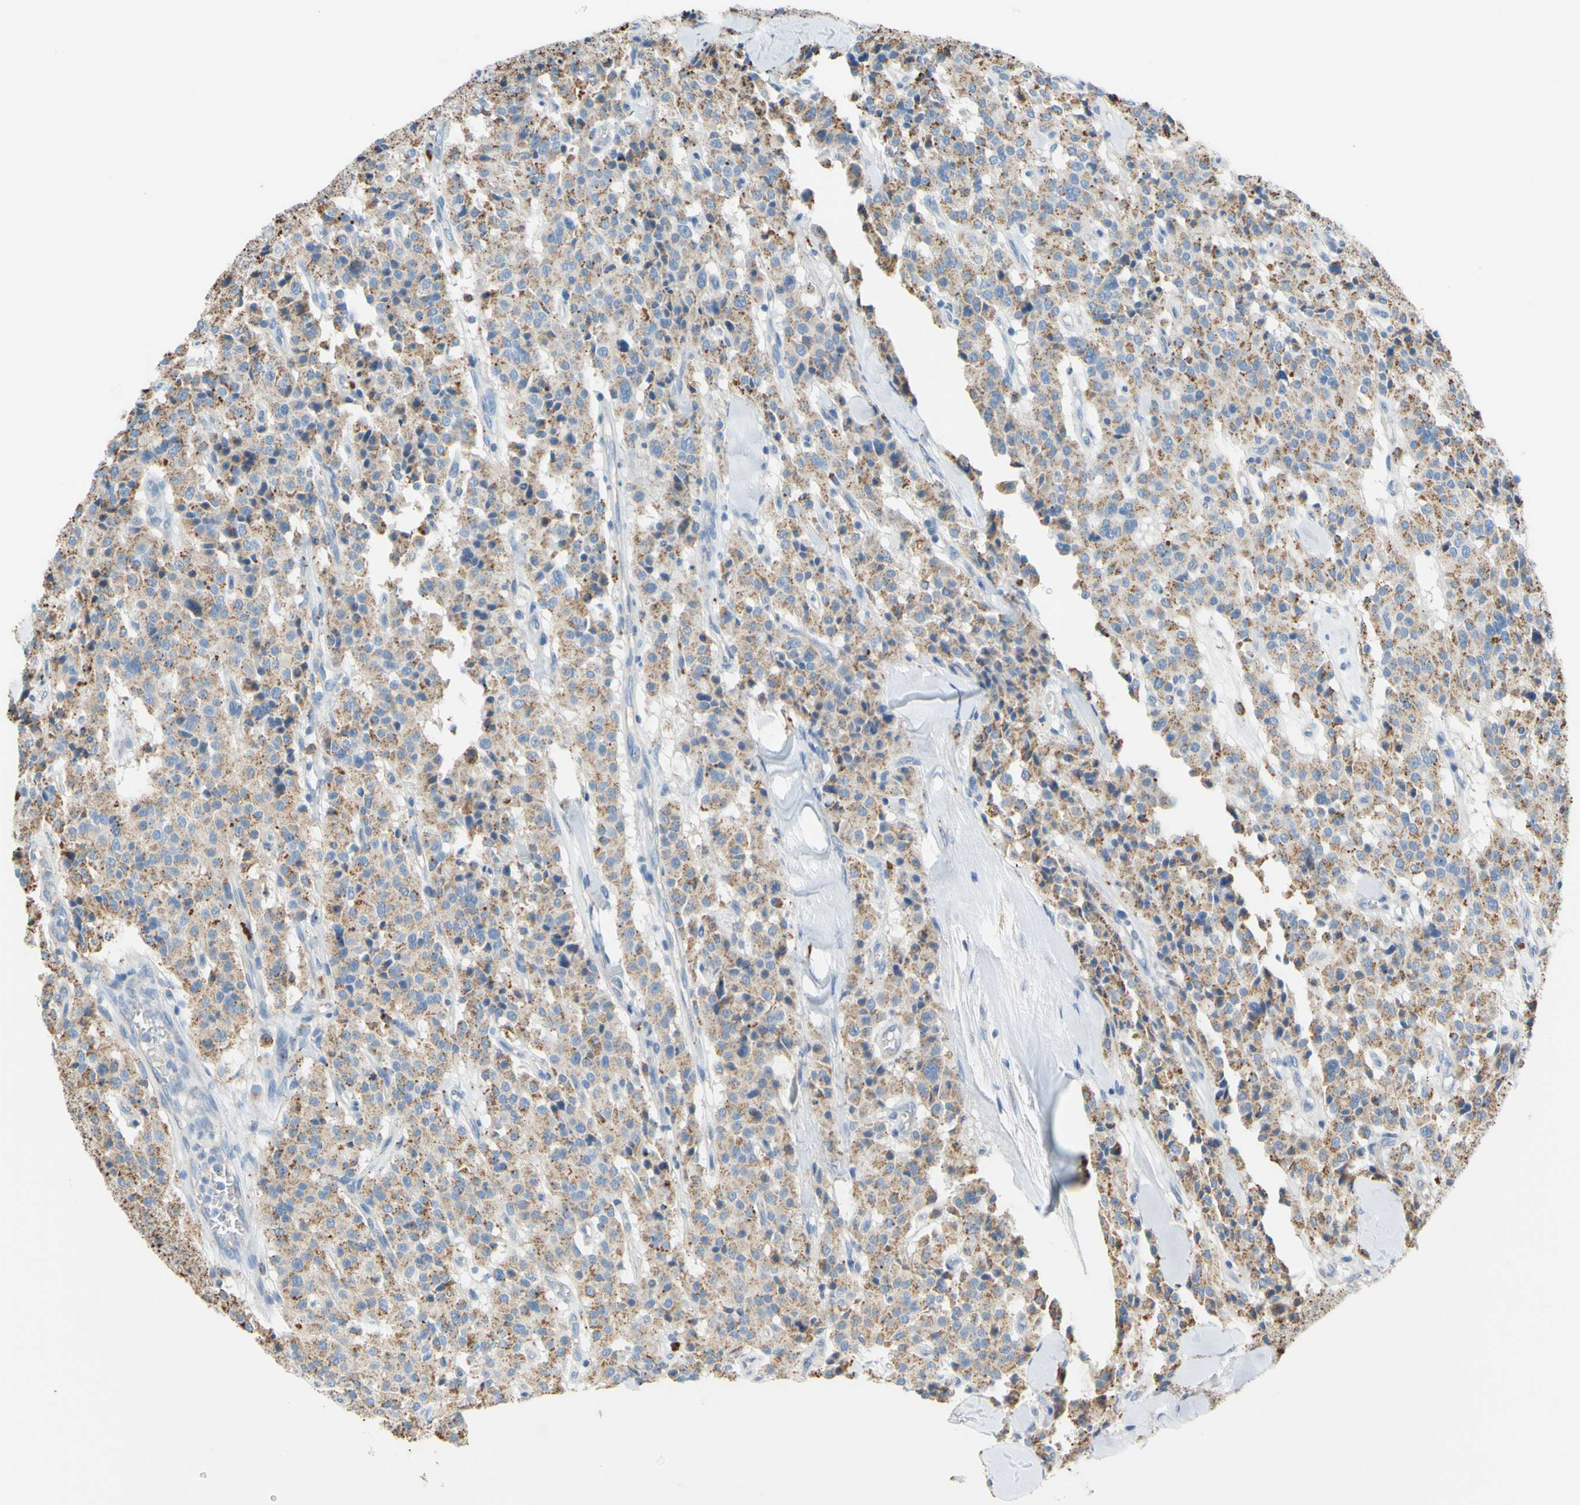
{"staining": {"intensity": "moderate", "quantity": ">75%", "location": "cytoplasmic/membranous"}, "tissue": "carcinoid", "cell_type": "Tumor cells", "image_type": "cancer", "snomed": [{"axis": "morphology", "description": "Carcinoid, malignant, NOS"}, {"axis": "topography", "description": "Lung"}], "caption": "Protein expression analysis of malignant carcinoid demonstrates moderate cytoplasmic/membranous staining in approximately >75% of tumor cells.", "gene": "CTSD", "patient": {"sex": "male", "age": 30}}